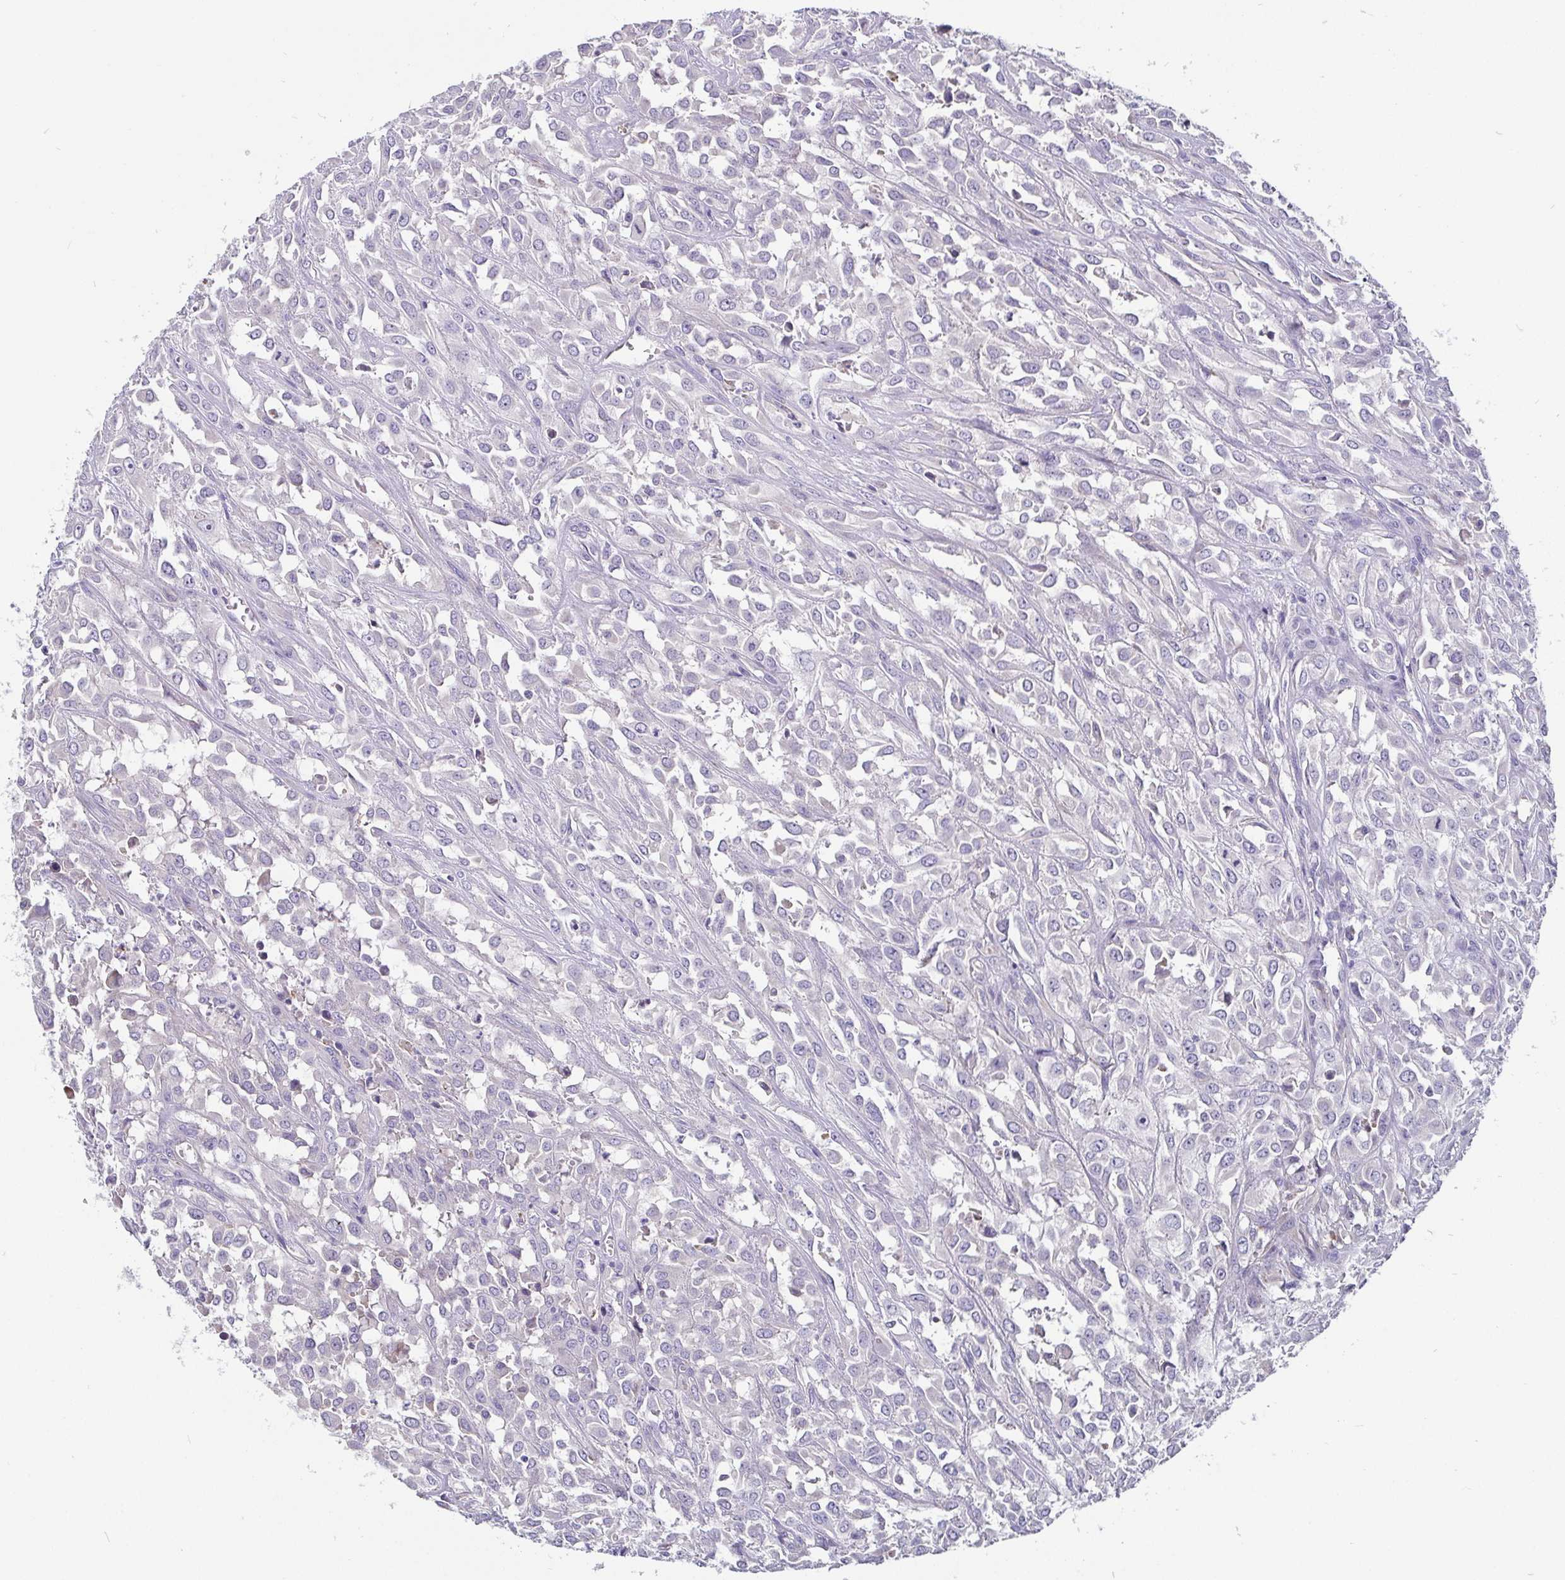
{"staining": {"intensity": "negative", "quantity": "none", "location": "none"}, "tissue": "urothelial cancer", "cell_type": "Tumor cells", "image_type": "cancer", "snomed": [{"axis": "morphology", "description": "Urothelial carcinoma, High grade"}, {"axis": "topography", "description": "Urinary bladder"}], "caption": "The IHC histopathology image has no significant staining in tumor cells of high-grade urothelial carcinoma tissue.", "gene": "ADAMTS6", "patient": {"sex": "male", "age": 67}}